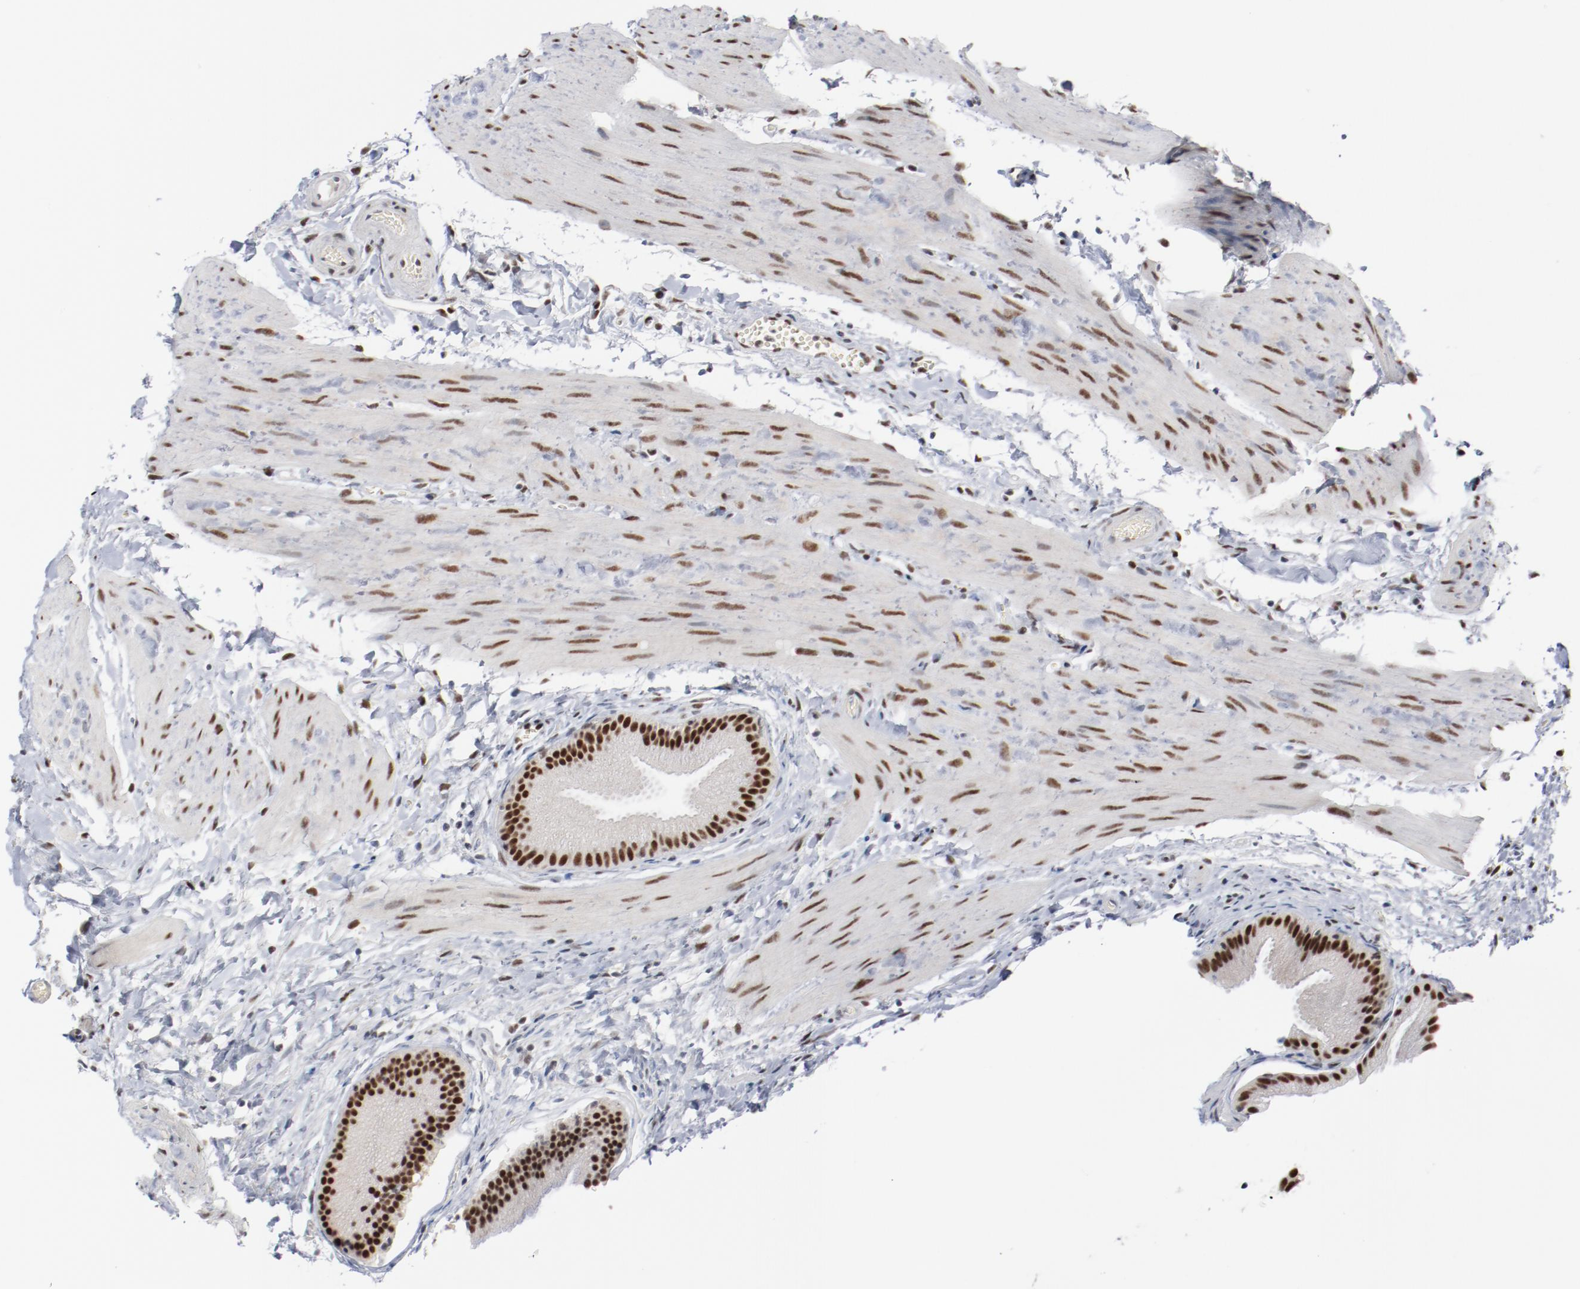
{"staining": {"intensity": "strong", "quantity": ">75%", "location": "nuclear"}, "tissue": "gallbladder", "cell_type": "Glandular cells", "image_type": "normal", "snomed": [{"axis": "morphology", "description": "Normal tissue, NOS"}, {"axis": "topography", "description": "Gallbladder"}], "caption": "A brown stain labels strong nuclear positivity of a protein in glandular cells of unremarkable human gallbladder. (Stains: DAB (3,3'-diaminobenzidine) in brown, nuclei in blue, Microscopy: brightfield microscopy at high magnification).", "gene": "BUB3", "patient": {"sex": "female", "age": 63}}